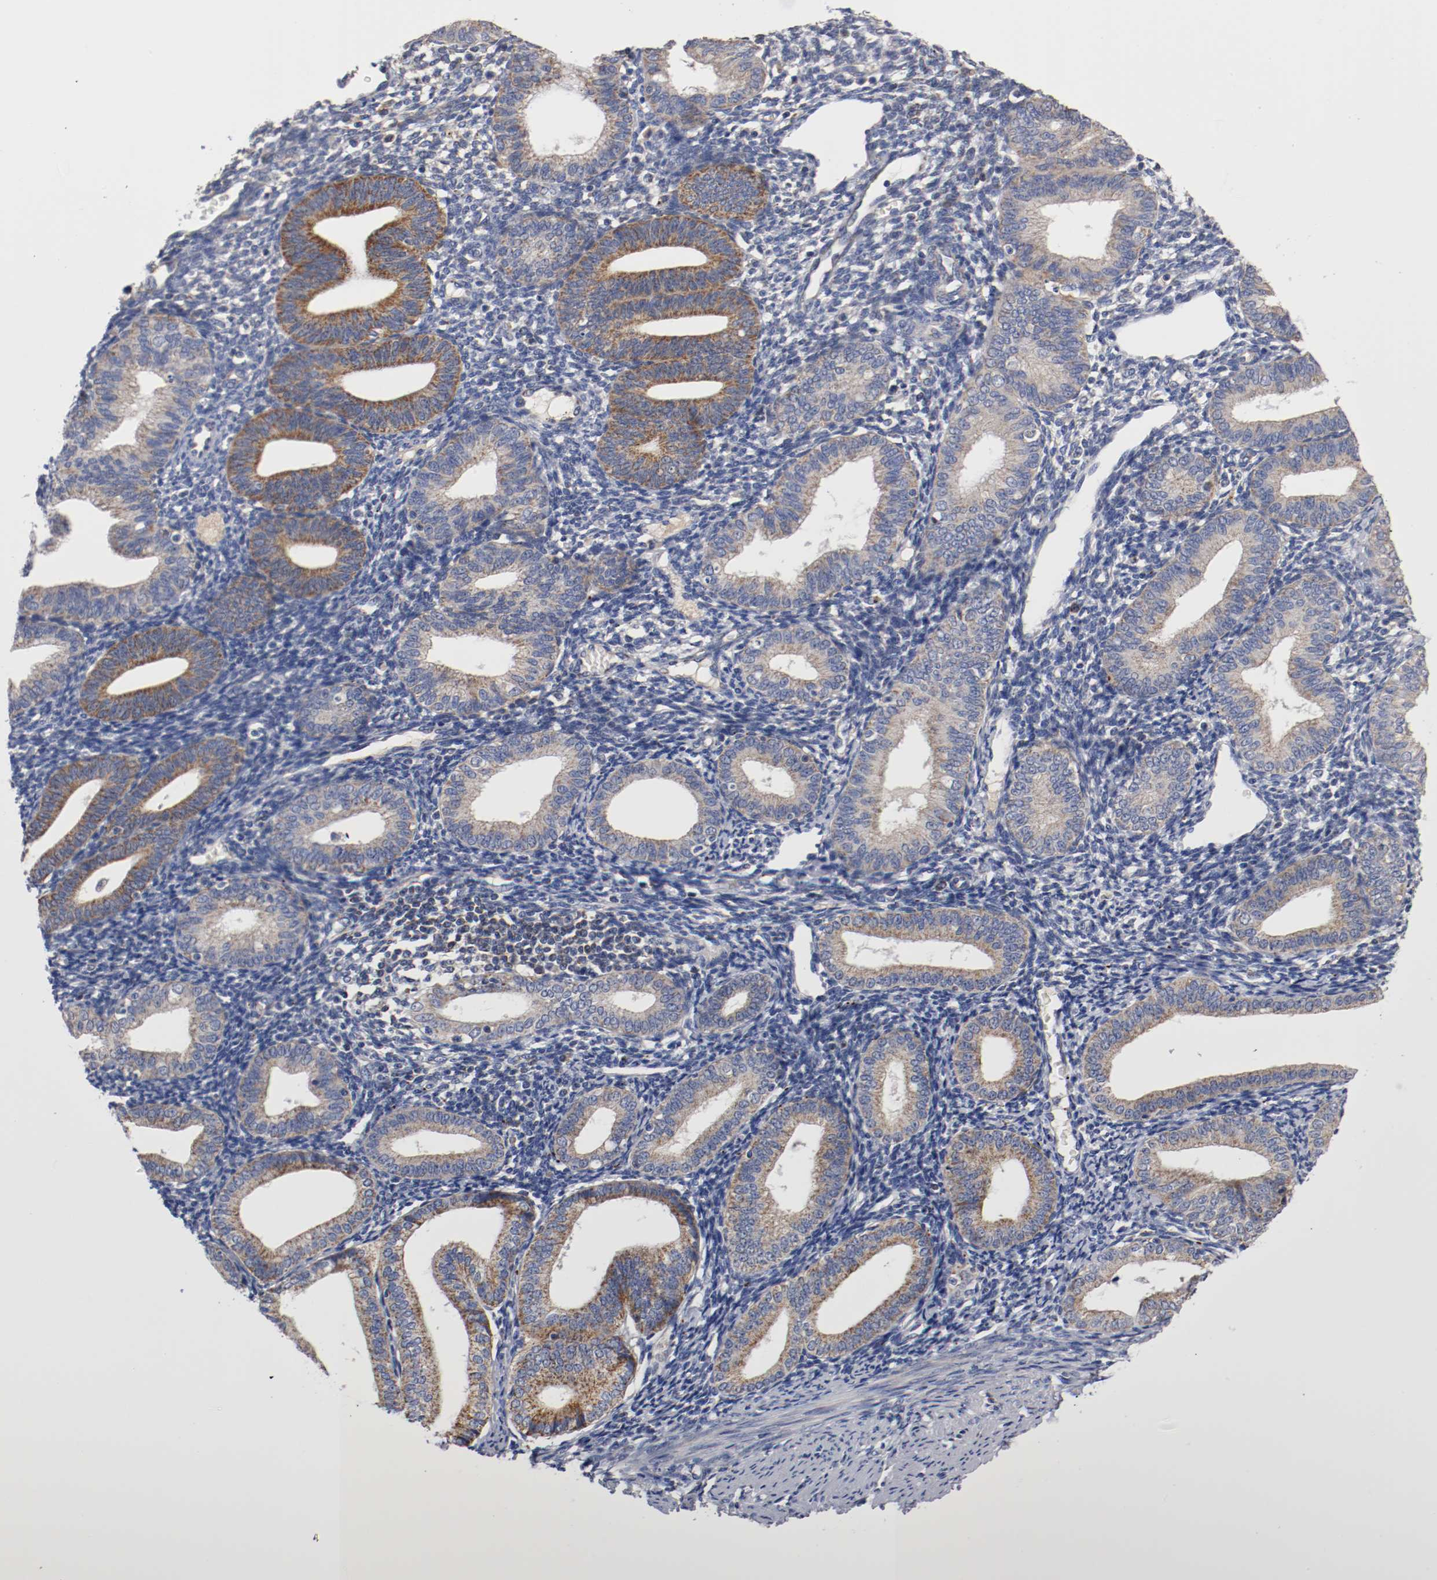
{"staining": {"intensity": "moderate", "quantity": ">75%", "location": "cytoplasmic/membranous"}, "tissue": "endometrium", "cell_type": "Glandular cells", "image_type": "normal", "snomed": [{"axis": "morphology", "description": "Normal tissue, NOS"}, {"axis": "topography", "description": "Endometrium"}], "caption": "Protein positivity by immunohistochemistry exhibits moderate cytoplasmic/membranous positivity in approximately >75% of glandular cells in normal endometrium.", "gene": "PCSK6", "patient": {"sex": "female", "age": 61}}